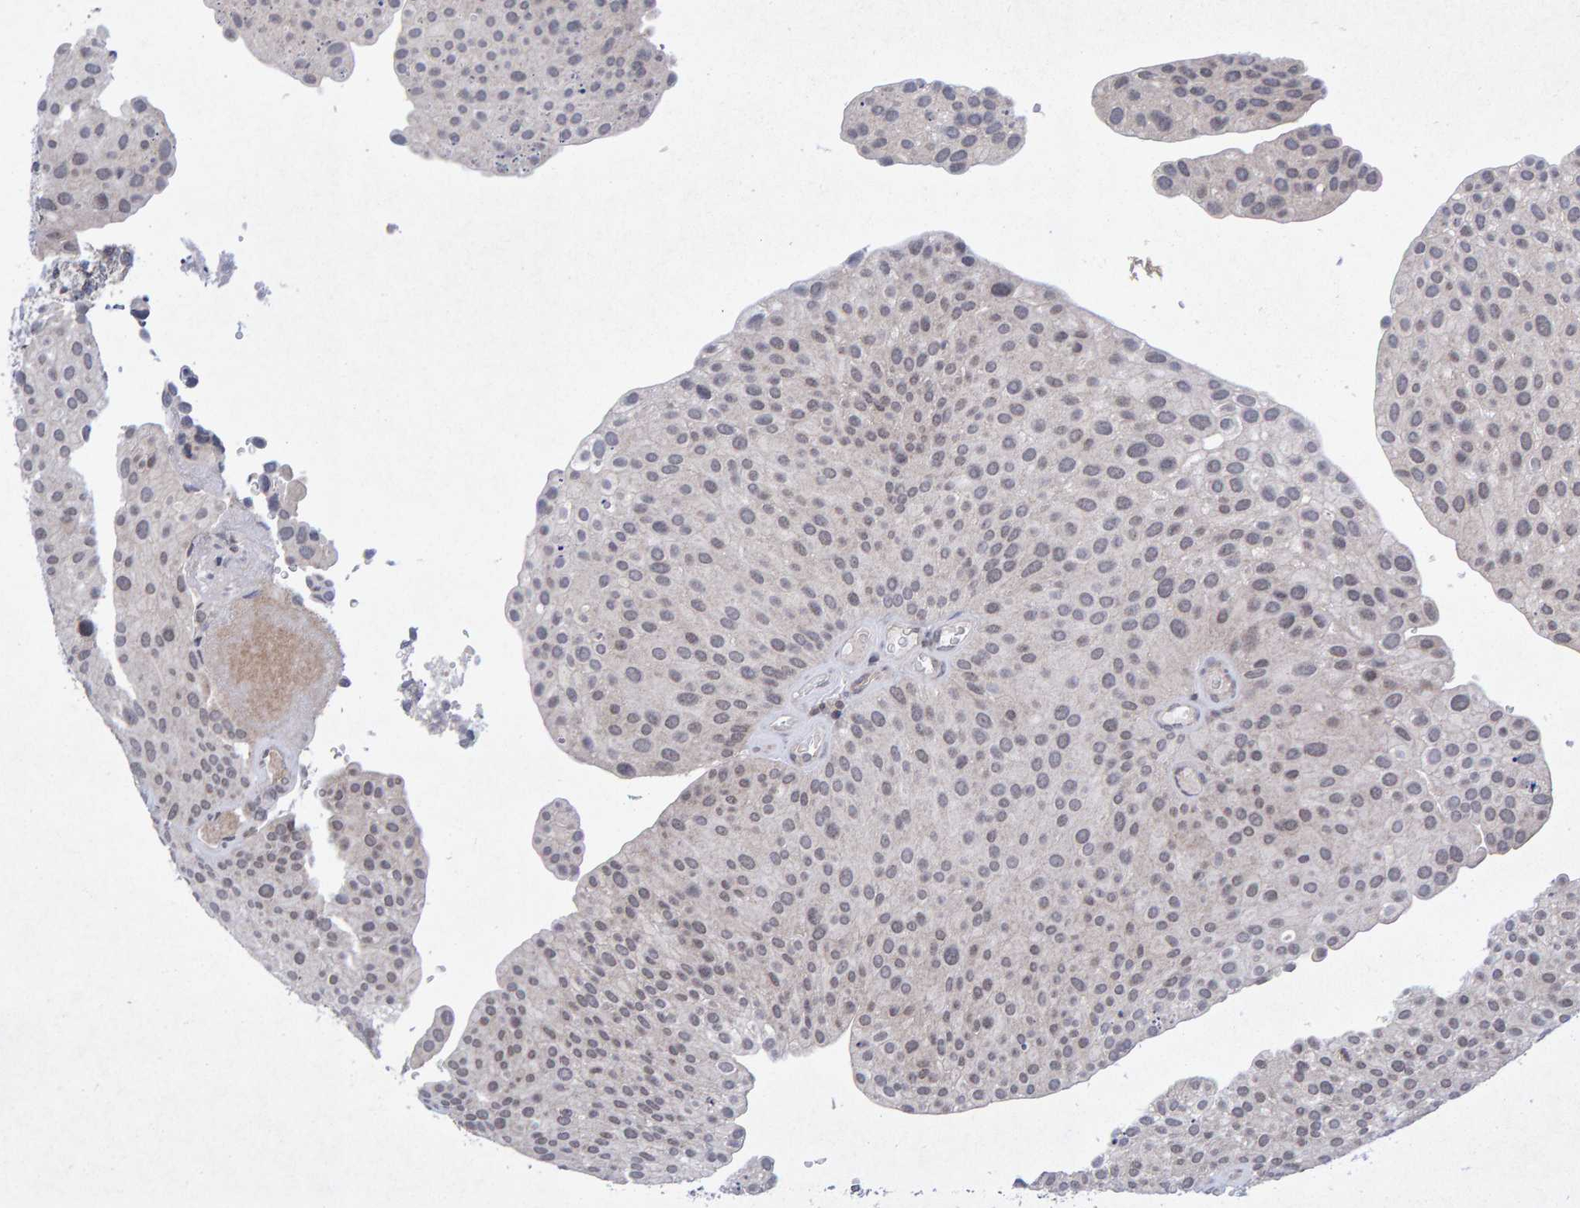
{"staining": {"intensity": "negative", "quantity": "none", "location": "none"}, "tissue": "urothelial cancer", "cell_type": "Tumor cells", "image_type": "cancer", "snomed": [{"axis": "morphology", "description": "Urothelial carcinoma, Low grade"}, {"axis": "topography", "description": "Smooth muscle"}, {"axis": "topography", "description": "Urinary bladder"}], "caption": "Low-grade urothelial carcinoma was stained to show a protein in brown. There is no significant positivity in tumor cells.", "gene": "CDH2", "patient": {"sex": "male", "age": 60}}